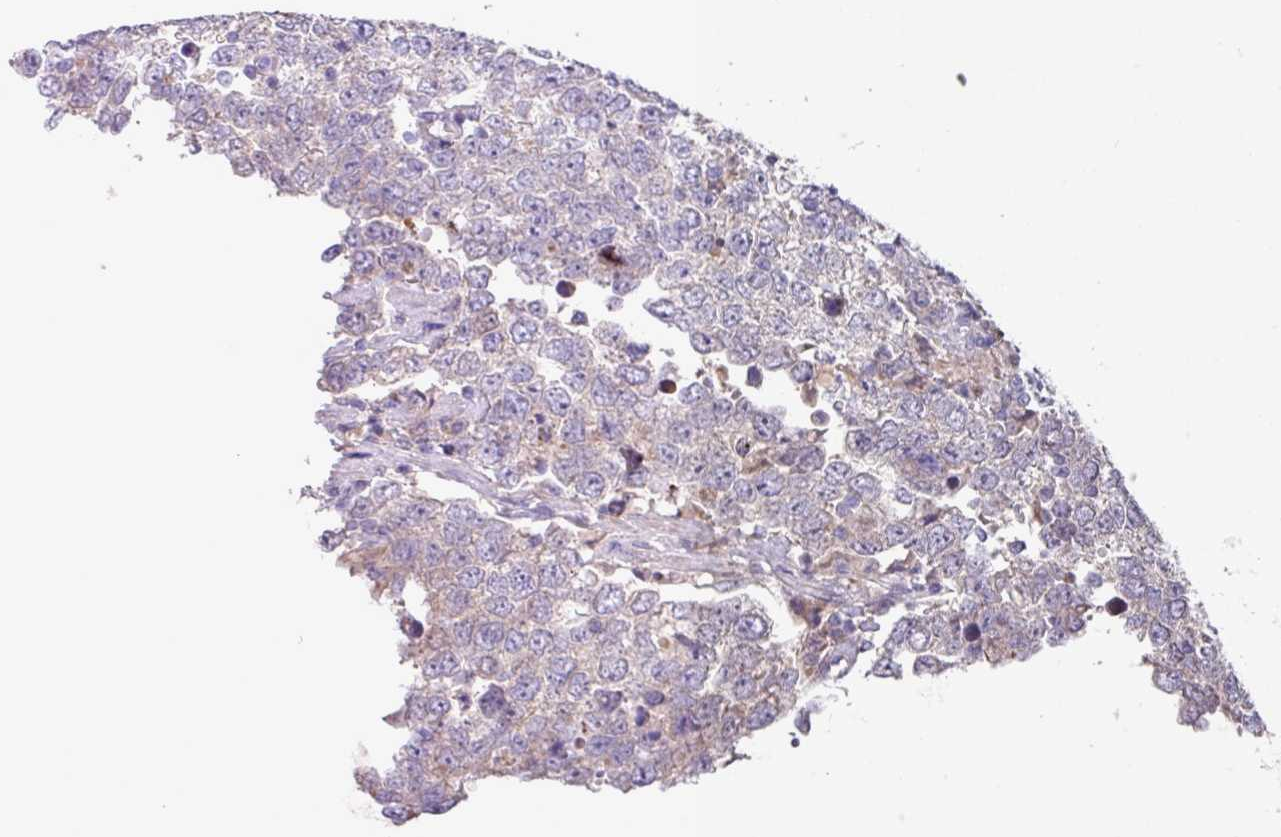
{"staining": {"intensity": "negative", "quantity": "none", "location": "none"}, "tissue": "testis cancer", "cell_type": "Tumor cells", "image_type": "cancer", "snomed": [{"axis": "morphology", "description": "Seminoma, NOS"}, {"axis": "morphology", "description": "Carcinoma, Embryonal, NOS"}, {"axis": "topography", "description": "Testis"}], "caption": "Tumor cells show no significant positivity in seminoma (testis). Nuclei are stained in blue.", "gene": "IQCJ", "patient": {"sex": "male", "age": 28}}